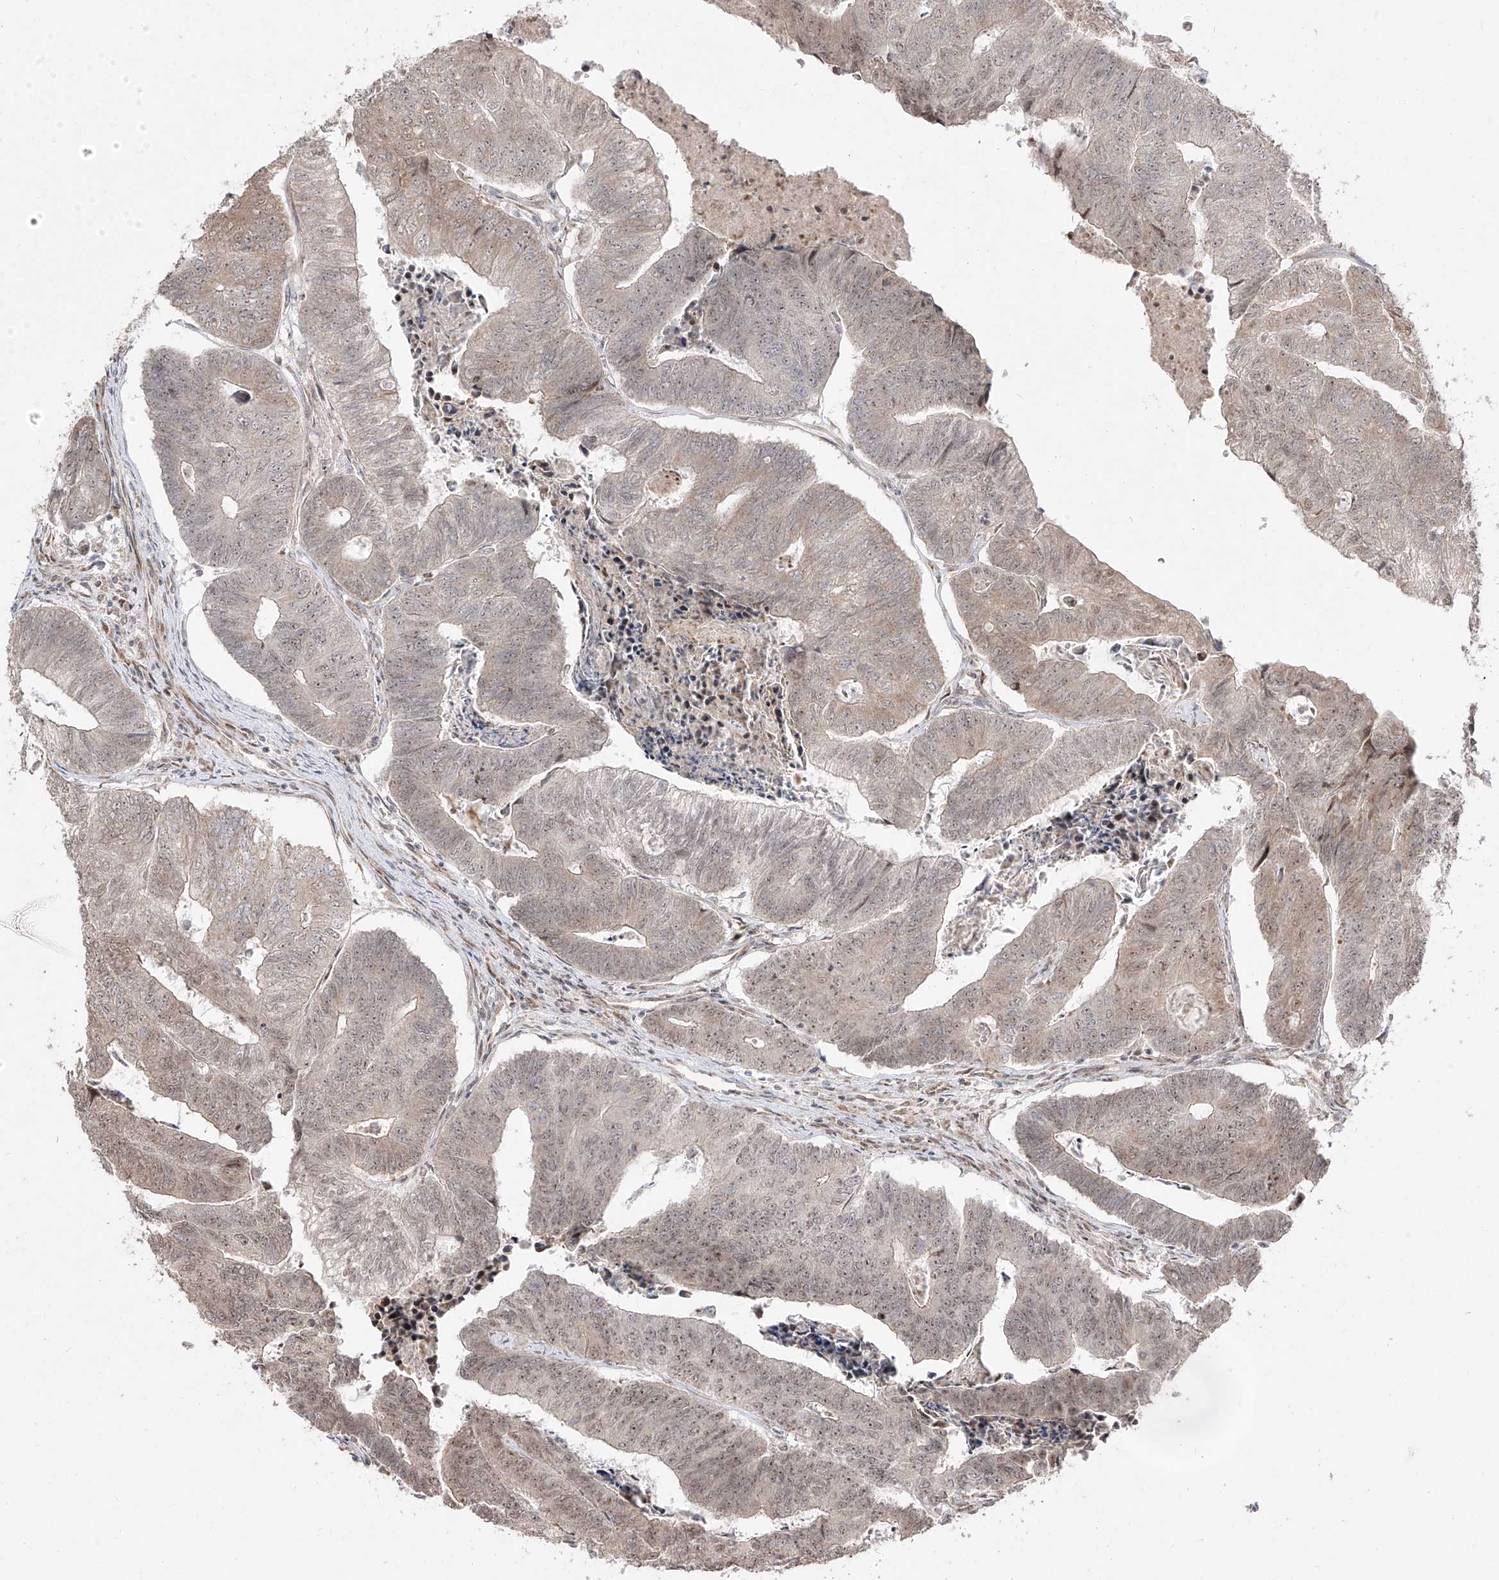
{"staining": {"intensity": "weak", "quantity": ">75%", "location": "nuclear"}, "tissue": "colorectal cancer", "cell_type": "Tumor cells", "image_type": "cancer", "snomed": [{"axis": "morphology", "description": "Adenocarcinoma, NOS"}, {"axis": "topography", "description": "Colon"}], "caption": "Weak nuclear positivity is appreciated in approximately >75% of tumor cells in colorectal cancer (adenocarcinoma).", "gene": "SNRNP27", "patient": {"sex": "female", "age": 67}}